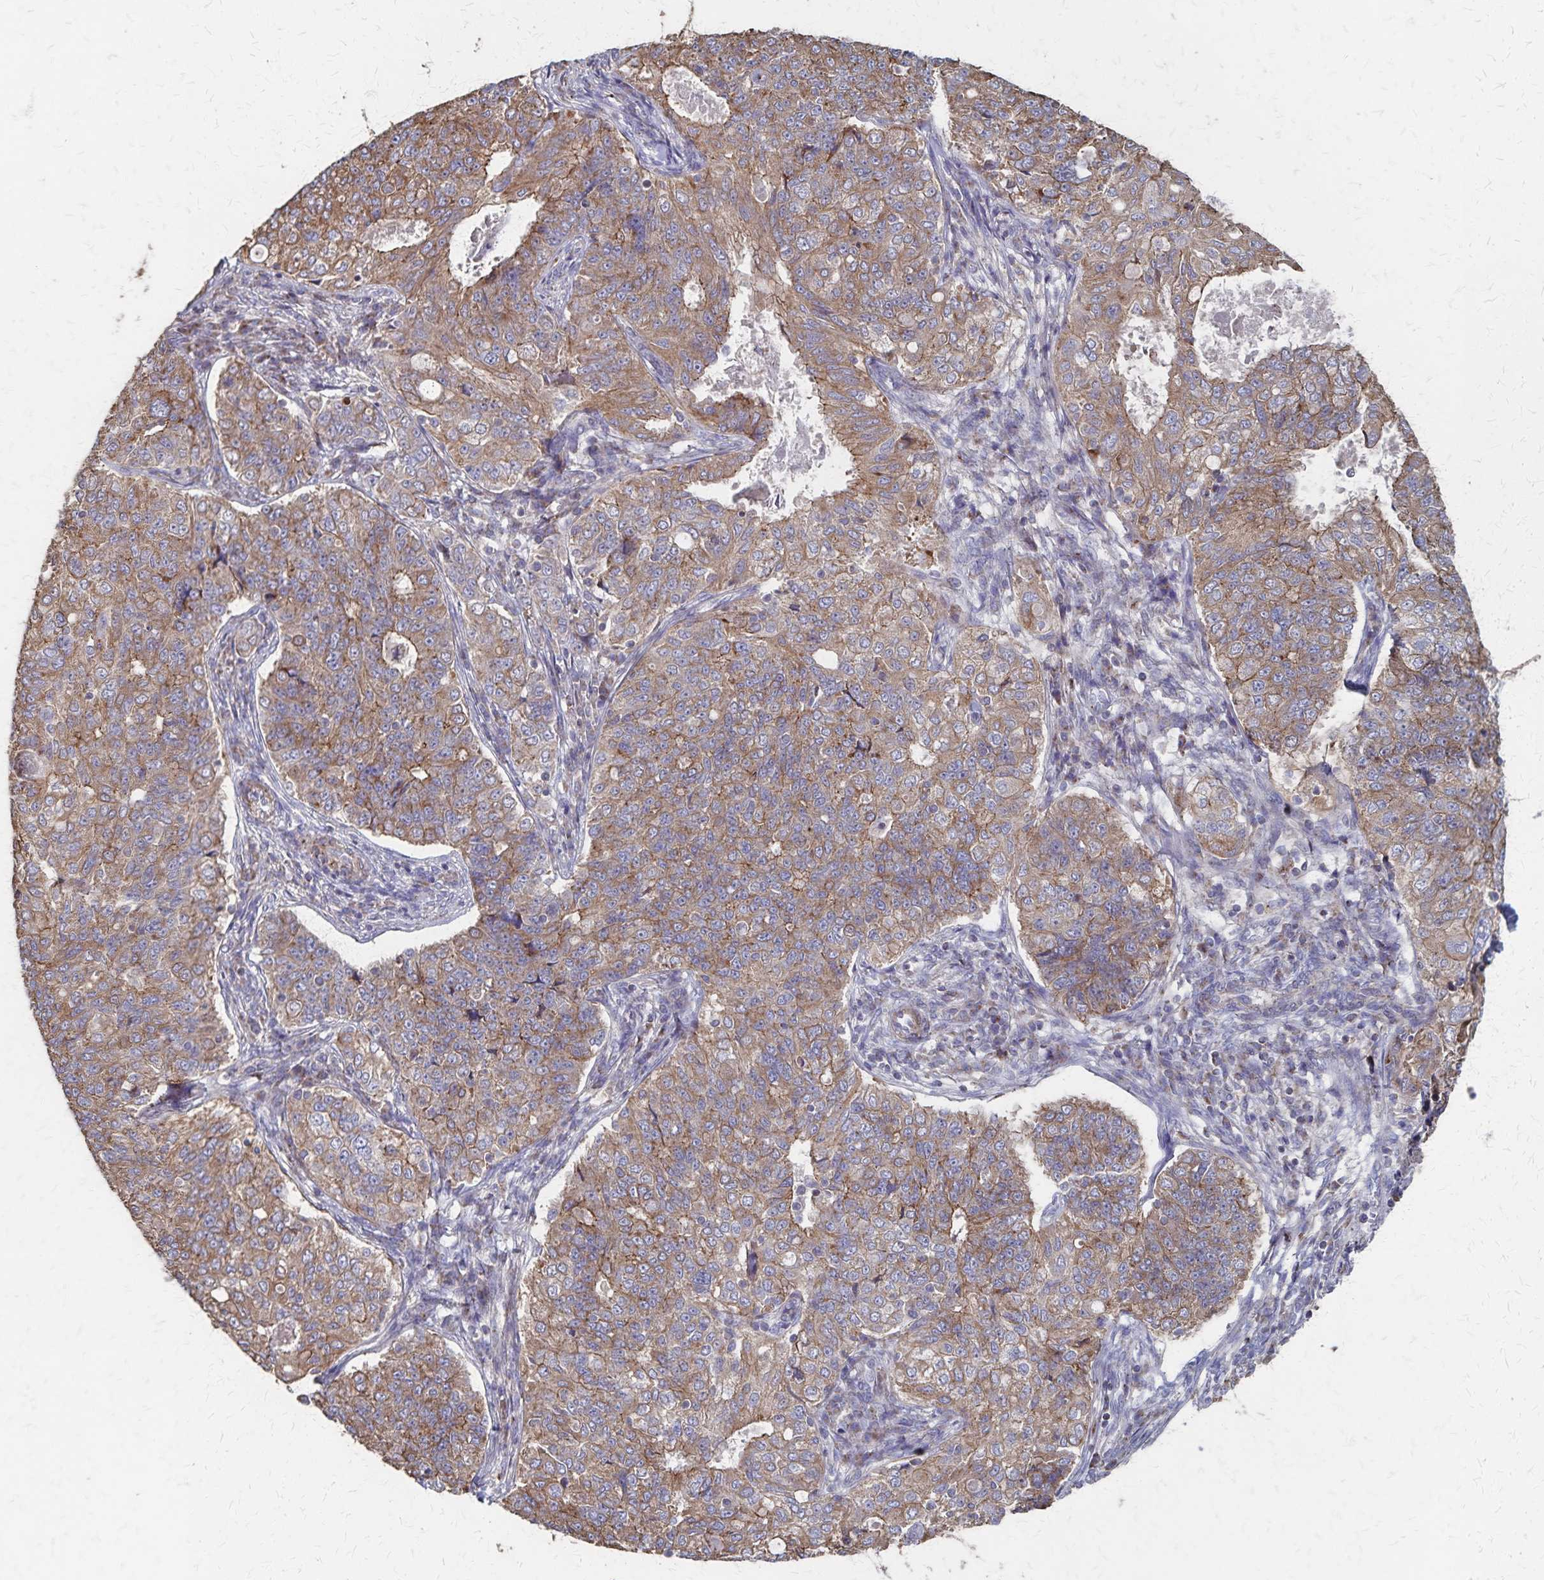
{"staining": {"intensity": "moderate", "quantity": ">75%", "location": "cytoplasmic/membranous"}, "tissue": "endometrial cancer", "cell_type": "Tumor cells", "image_type": "cancer", "snomed": [{"axis": "morphology", "description": "Adenocarcinoma, NOS"}, {"axis": "topography", "description": "Endometrium"}], "caption": "Endometrial adenocarcinoma was stained to show a protein in brown. There is medium levels of moderate cytoplasmic/membranous expression in about >75% of tumor cells. (Brightfield microscopy of DAB IHC at high magnification).", "gene": "PGAP2", "patient": {"sex": "female", "age": 43}}